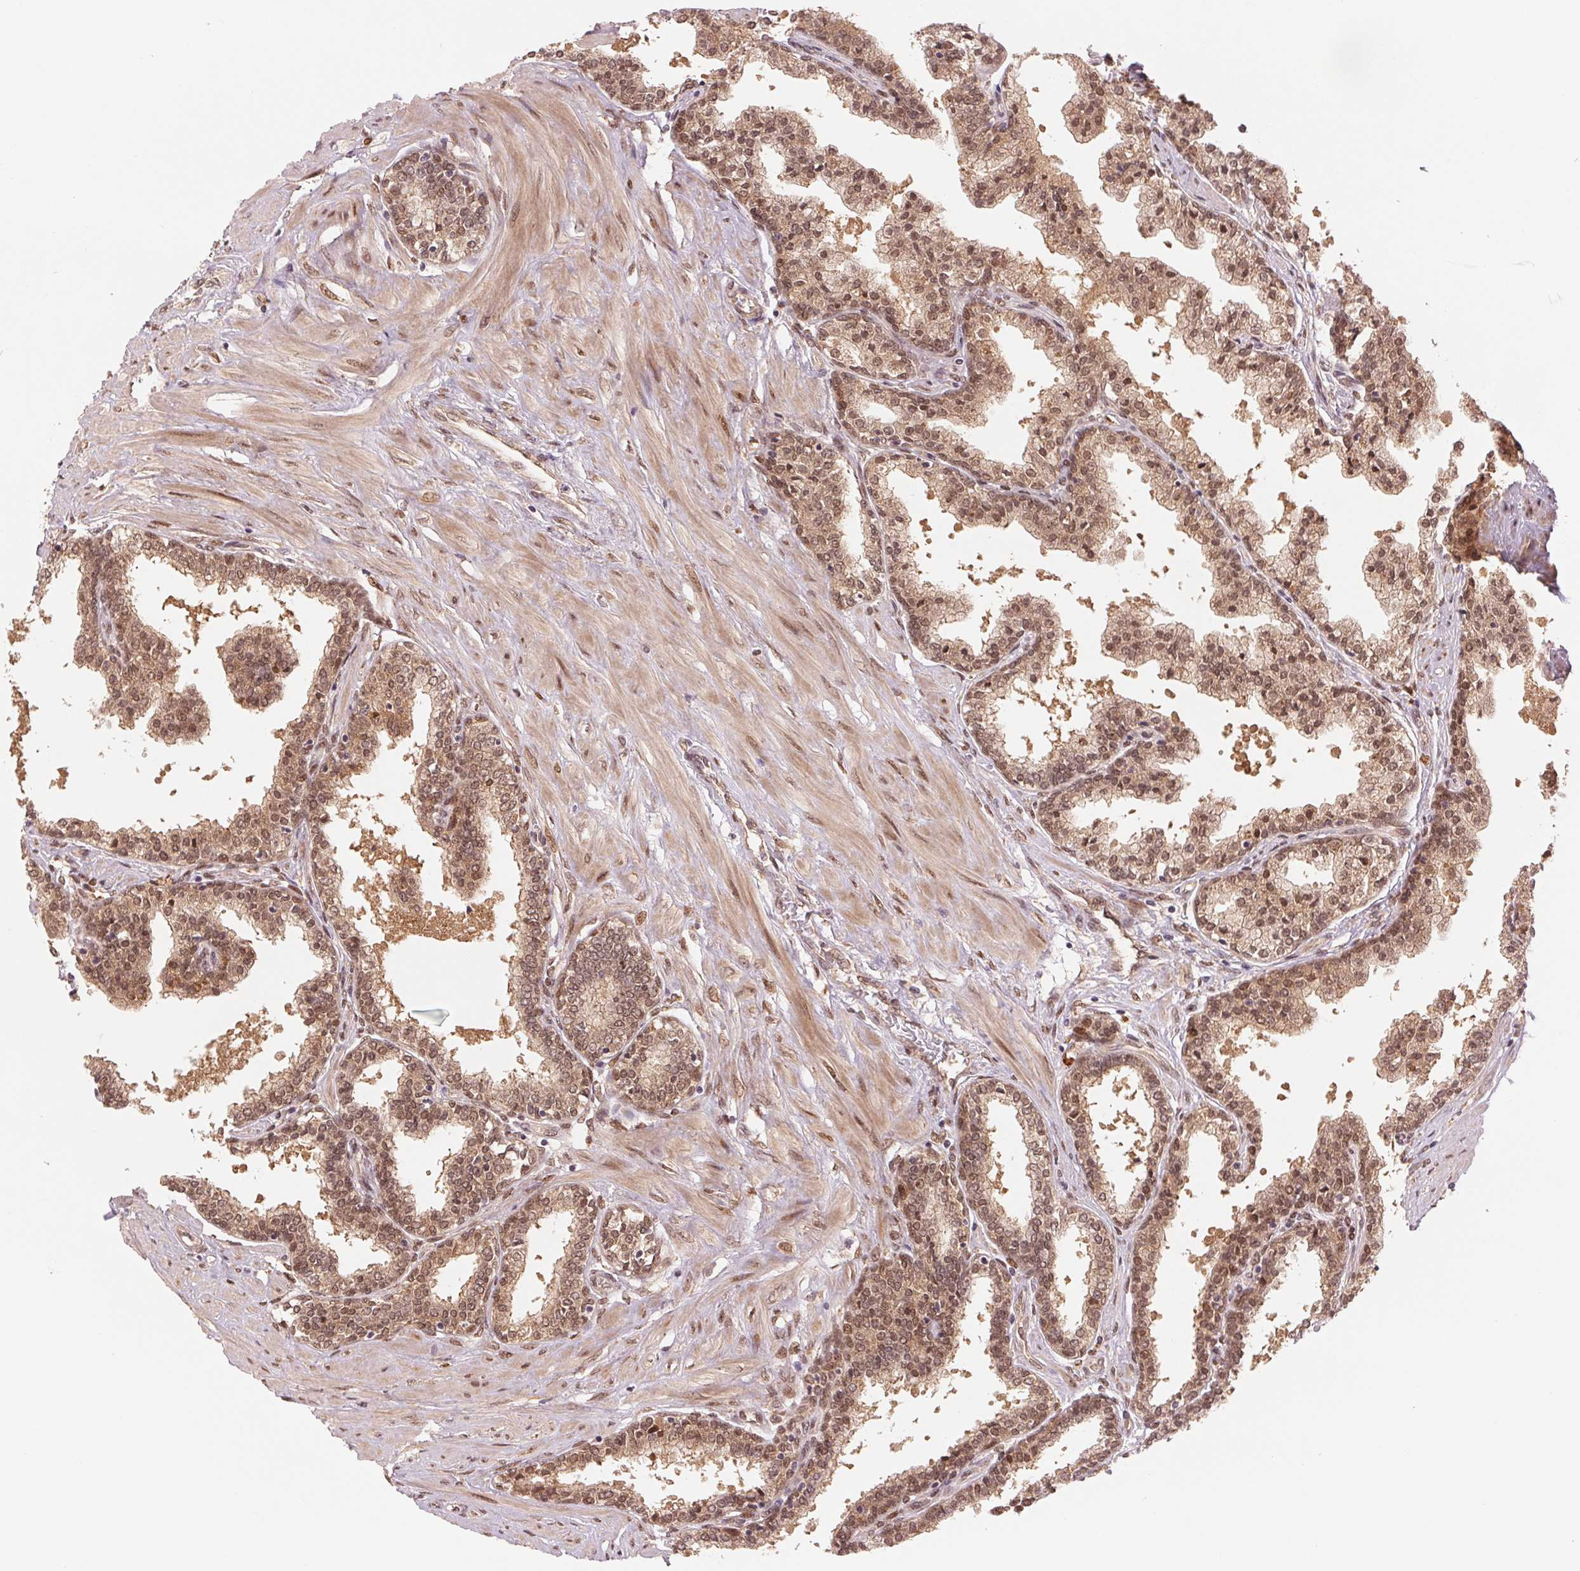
{"staining": {"intensity": "moderate", "quantity": ">75%", "location": "cytoplasmic/membranous,nuclear"}, "tissue": "prostate", "cell_type": "Glandular cells", "image_type": "normal", "snomed": [{"axis": "morphology", "description": "Normal tissue, NOS"}, {"axis": "topography", "description": "Prostate"}], "caption": "Prostate was stained to show a protein in brown. There is medium levels of moderate cytoplasmic/membranous,nuclear positivity in approximately >75% of glandular cells. Immunohistochemistry stains the protein of interest in brown and the nuclei are stained blue.", "gene": "ERI3", "patient": {"sex": "male", "age": 55}}